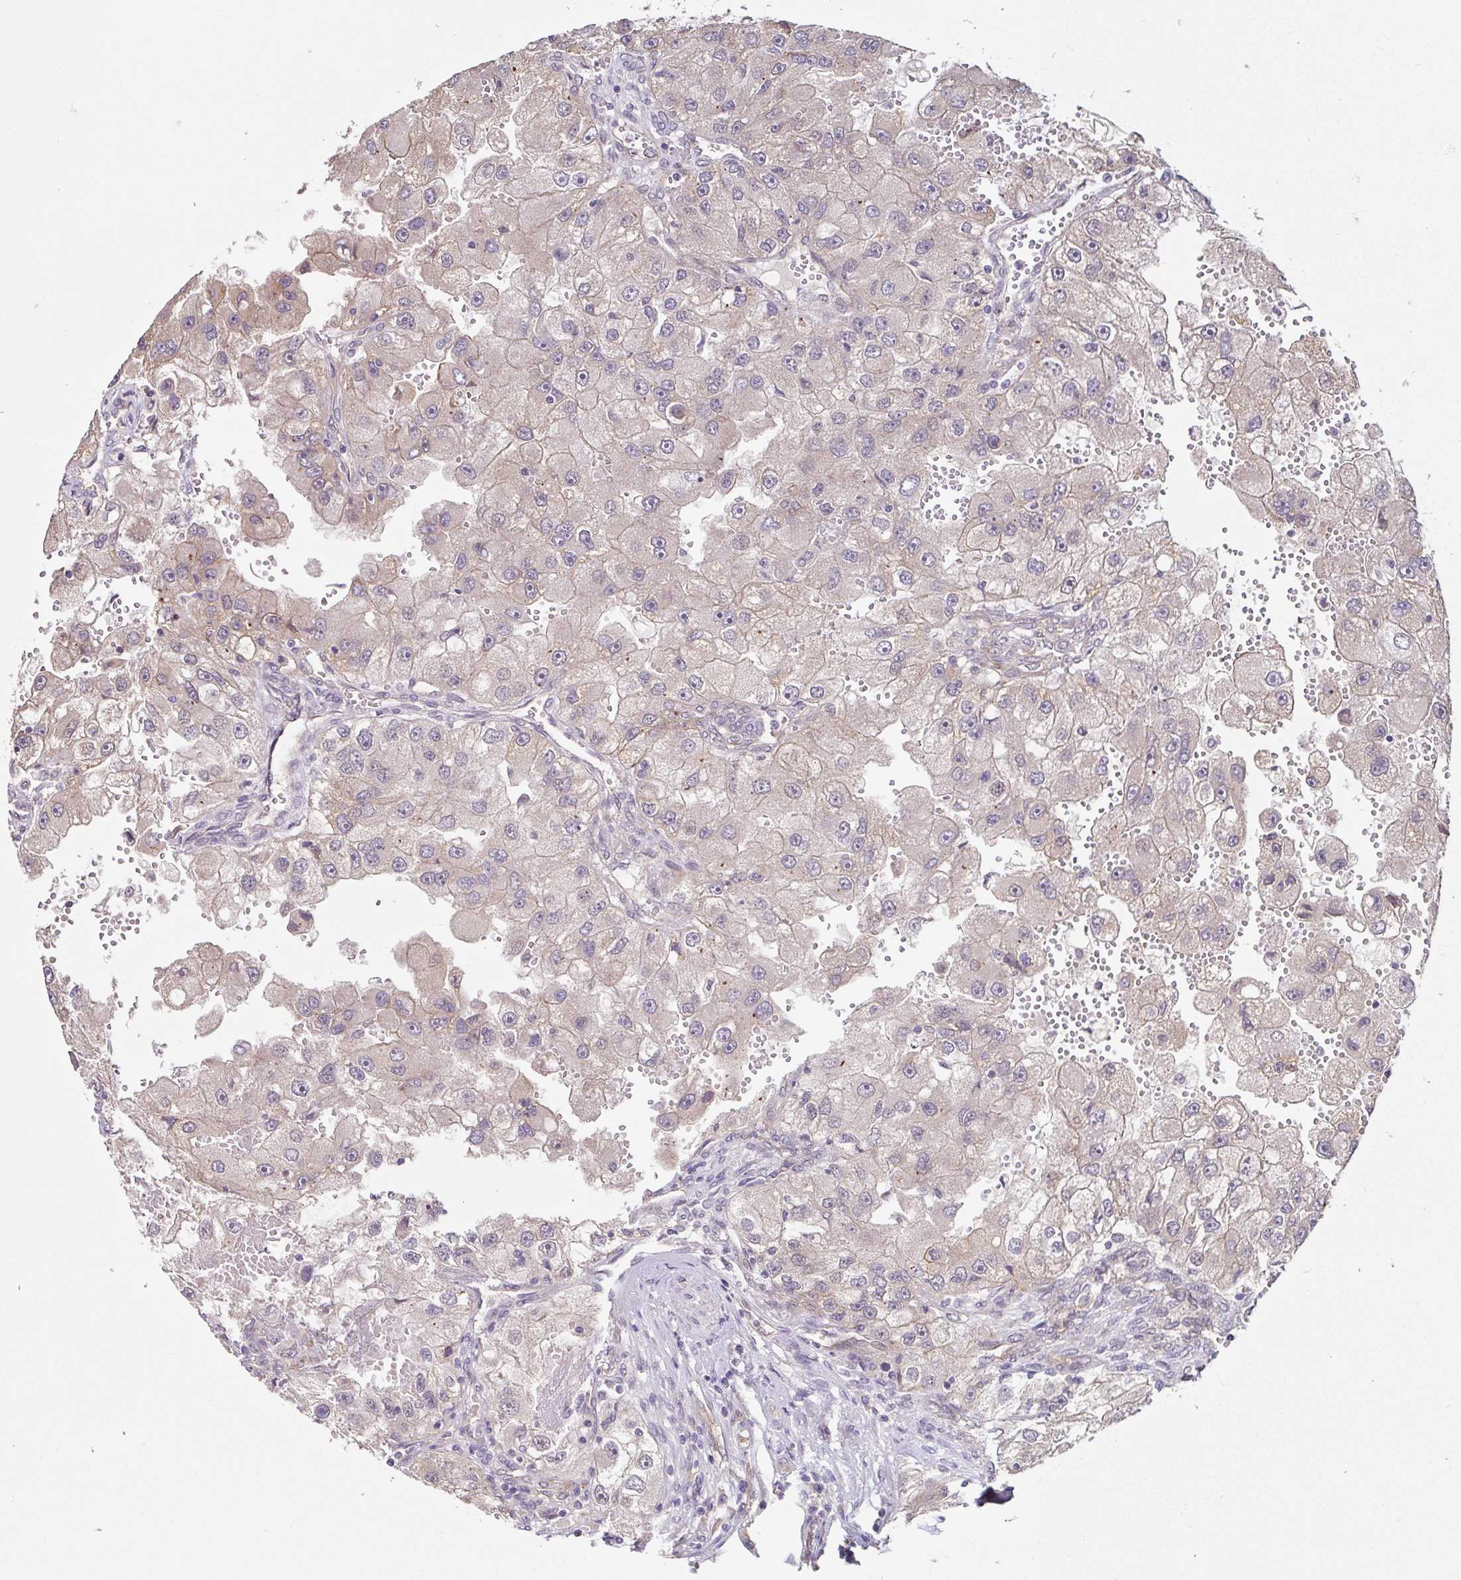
{"staining": {"intensity": "weak", "quantity": "<25%", "location": "cytoplasmic/membranous"}, "tissue": "renal cancer", "cell_type": "Tumor cells", "image_type": "cancer", "snomed": [{"axis": "morphology", "description": "Adenocarcinoma, NOS"}, {"axis": "topography", "description": "Kidney"}], "caption": "Tumor cells show no significant protein positivity in renal cancer.", "gene": "STYXL1", "patient": {"sex": "male", "age": 63}}